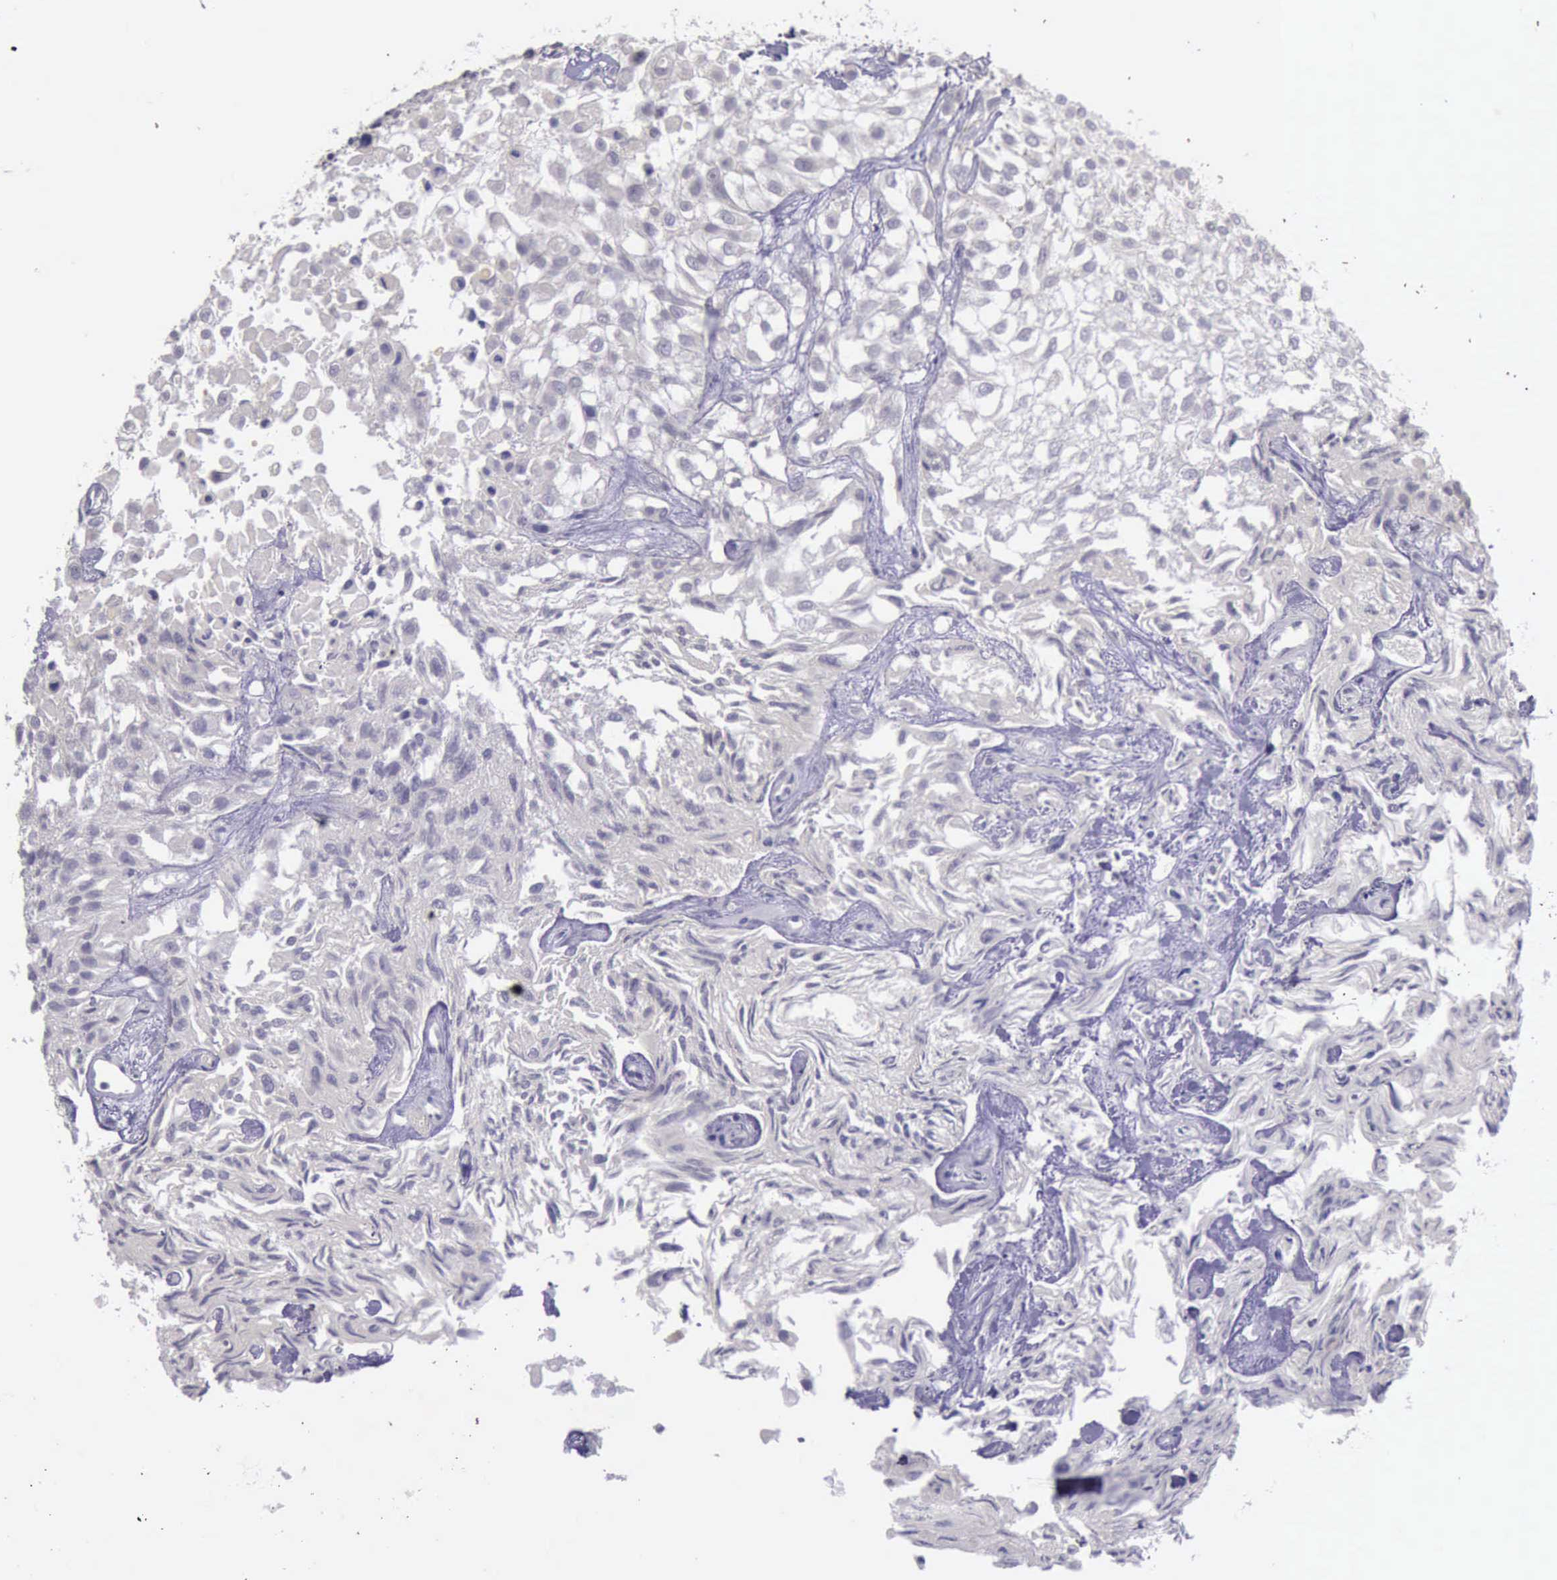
{"staining": {"intensity": "negative", "quantity": "none", "location": "none"}, "tissue": "urothelial cancer", "cell_type": "Tumor cells", "image_type": "cancer", "snomed": [{"axis": "morphology", "description": "Urothelial carcinoma, High grade"}, {"axis": "topography", "description": "Urinary bladder"}], "caption": "Urothelial cancer stained for a protein using immunohistochemistry (IHC) exhibits no staining tumor cells.", "gene": "ARNT2", "patient": {"sex": "male", "age": 56}}